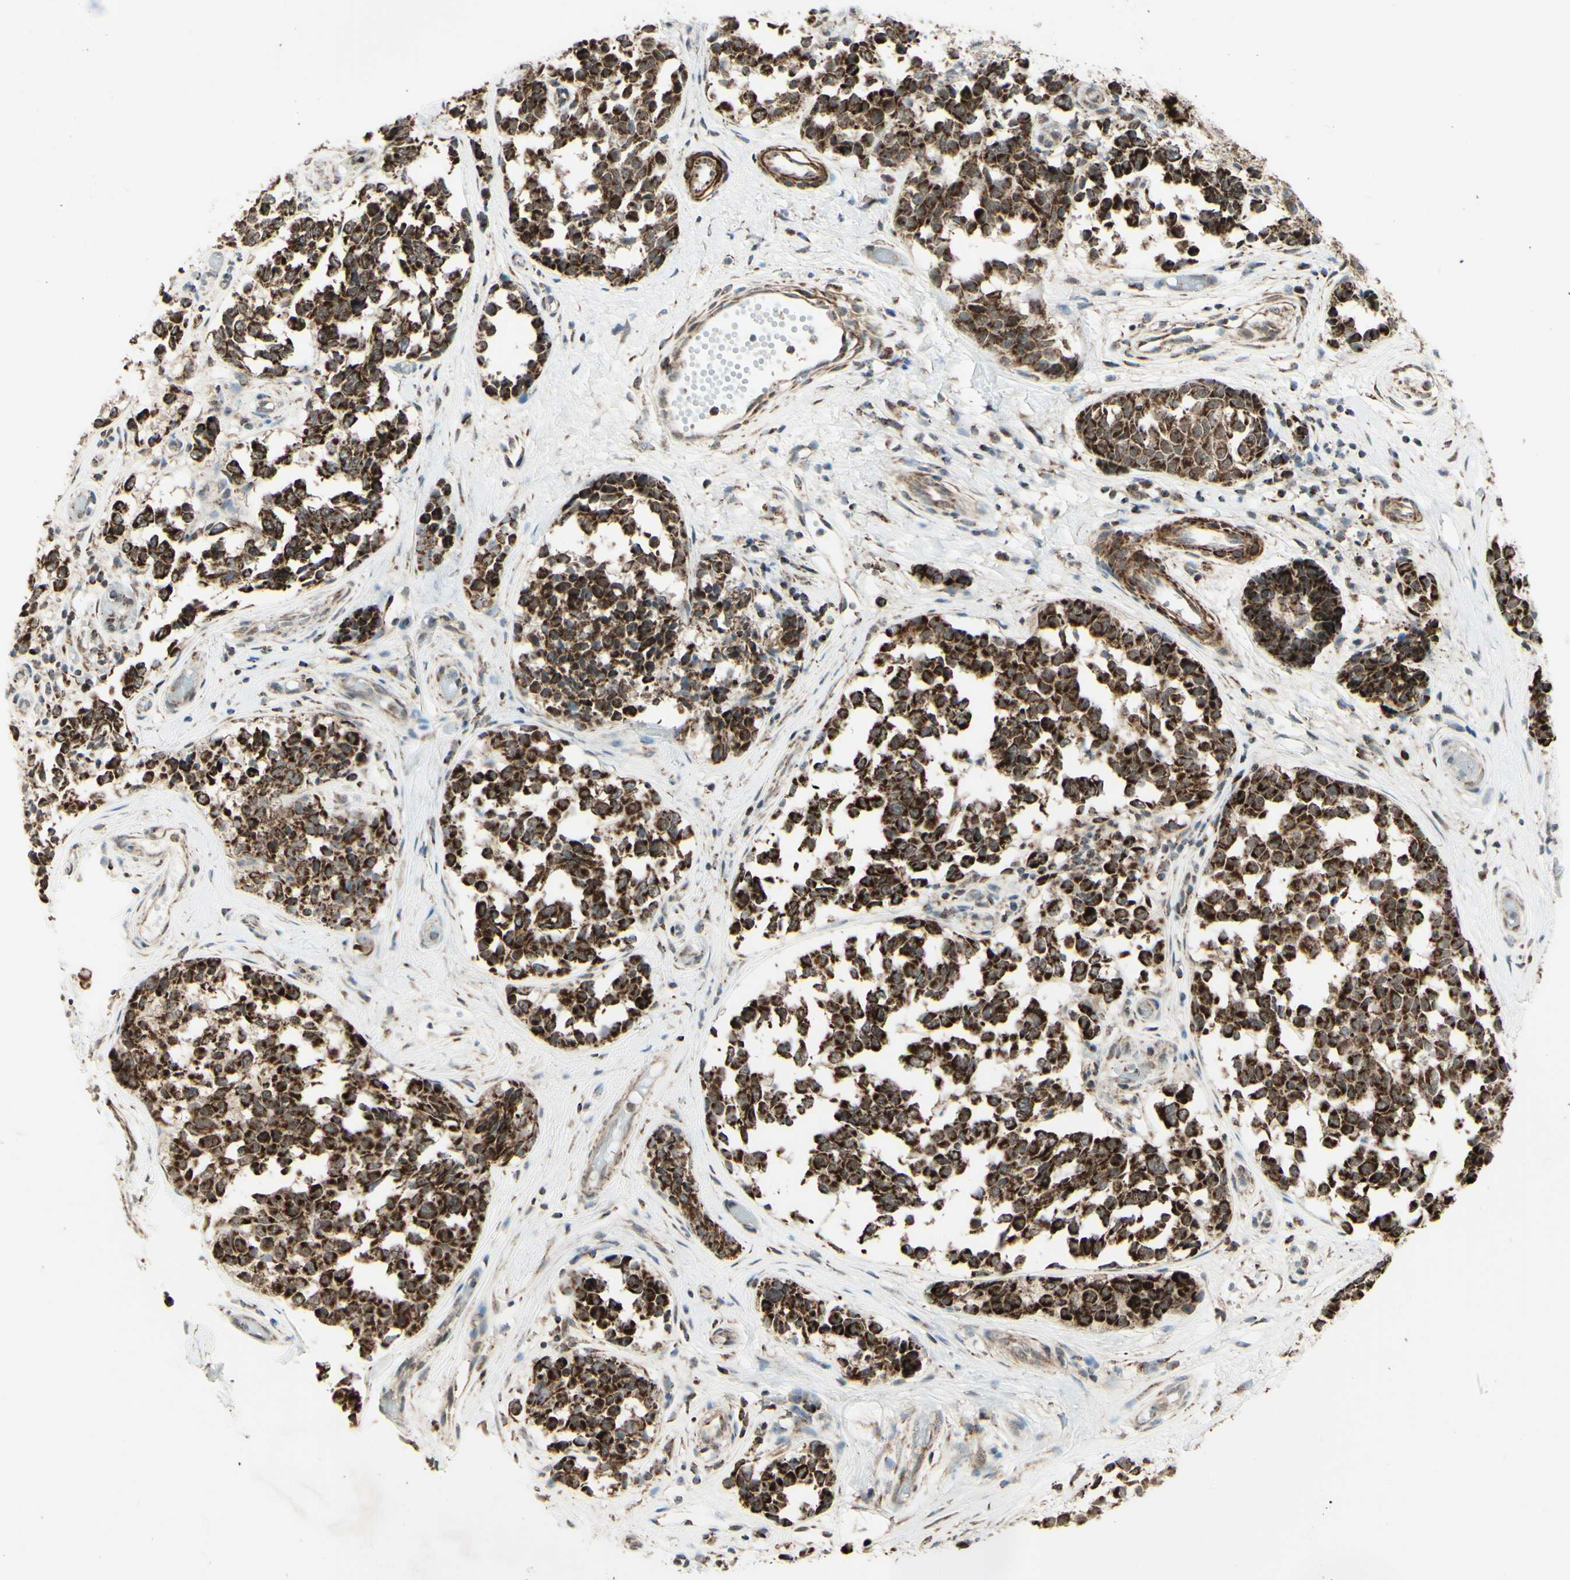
{"staining": {"intensity": "strong", "quantity": ">75%", "location": "cytoplasmic/membranous"}, "tissue": "melanoma", "cell_type": "Tumor cells", "image_type": "cancer", "snomed": [{"axis": "morphology", "description": "Malignant melanoma, NOS"}, {"axis": "topography", "description": "Skin"}], "caption": "Immunohistochemistry (DAB (3,3'-diaminobenzidine)) staining of melanoma exhibits strong cytoplasmic/membranous protein staining in approximately >75% of tumor cells.", "gene": "DHRS3", "patient": {"sex": "female", "age": 64}}